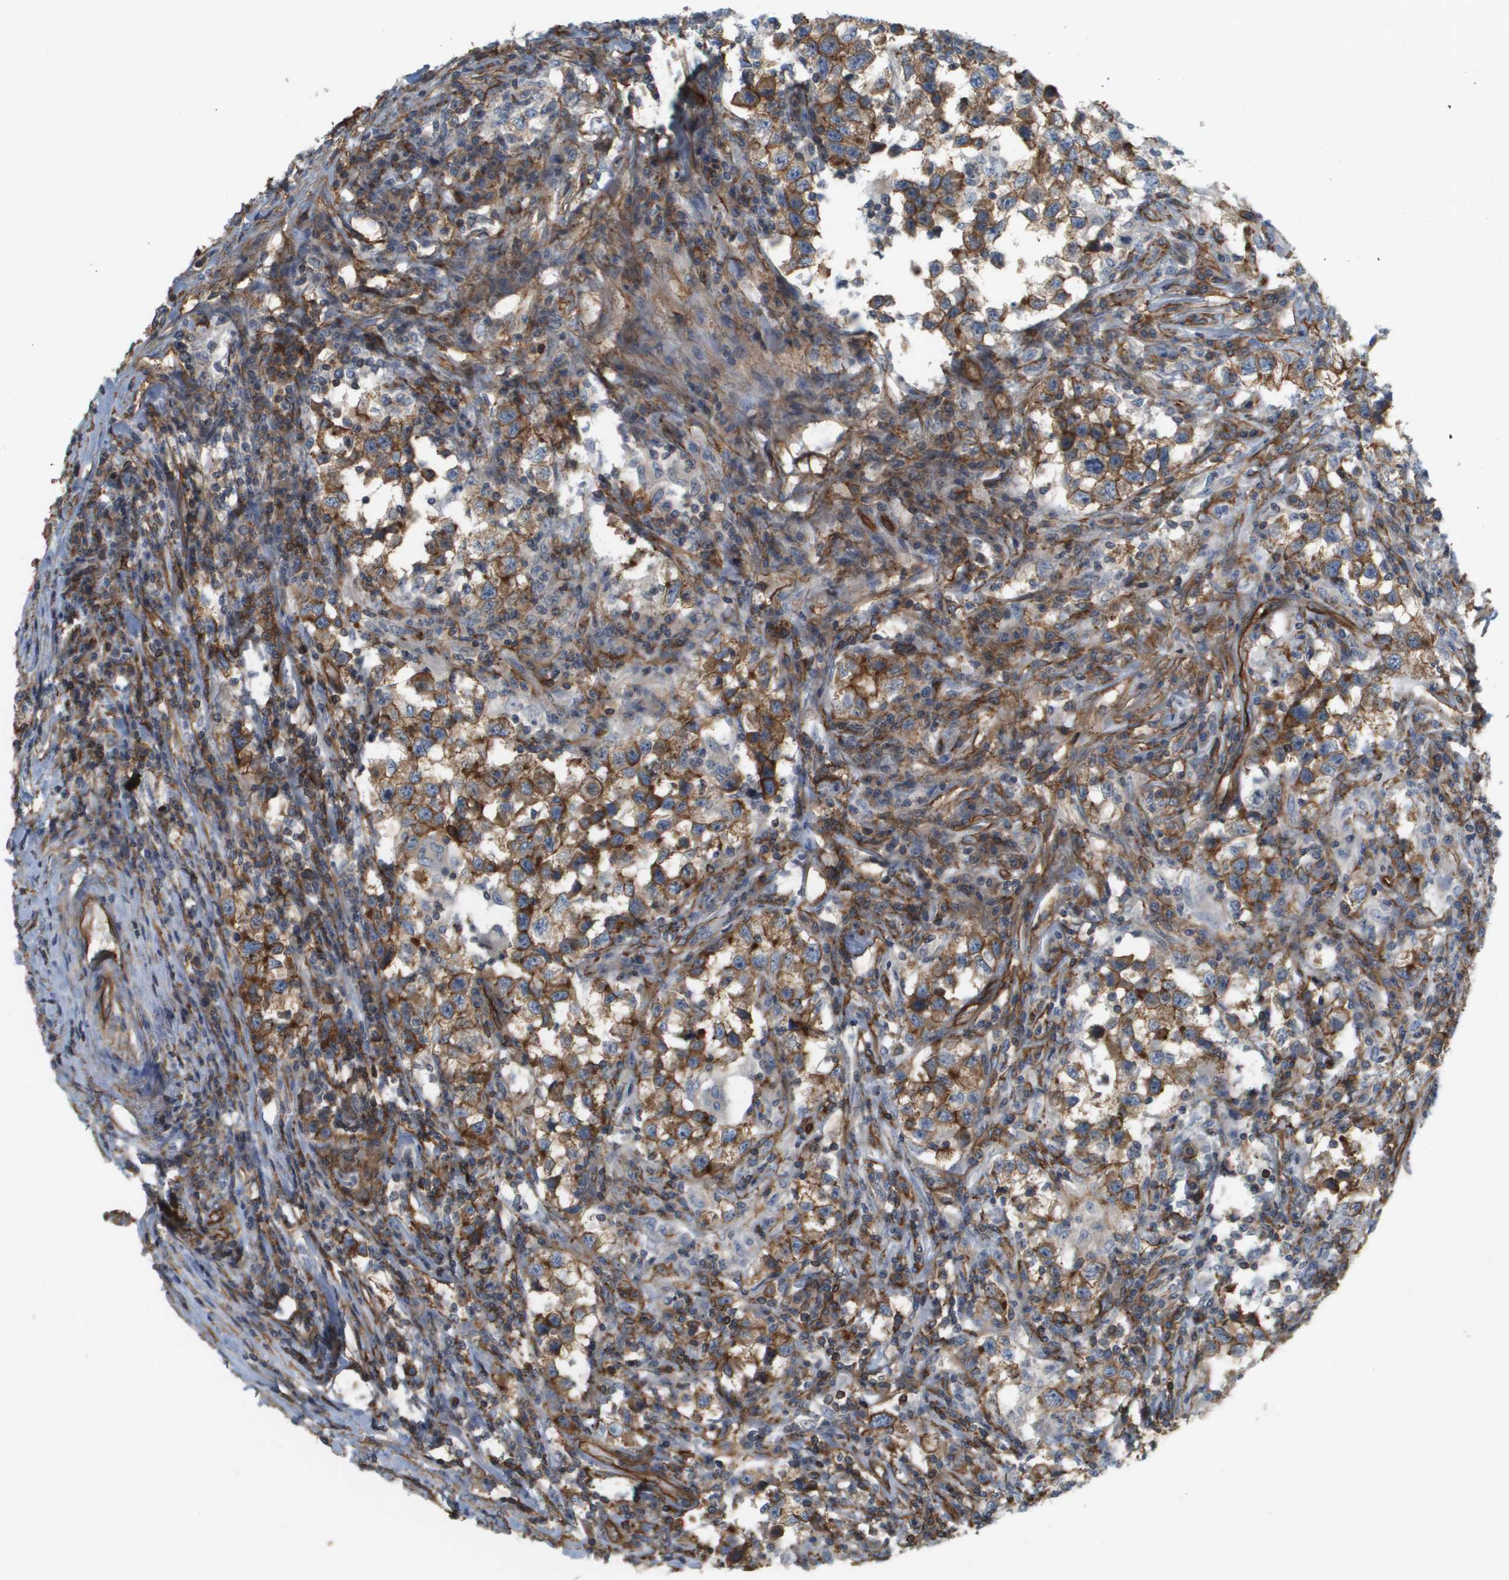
{"staining": {"intensity": "moderate", "quantity": ">75%", "location": "cytoplasmic/membranous"}, "tissue": "testis cancer", "cell_type": "Tumor cells", "image_type": "cancer", "snomed": [{"axis": "morphology", "description": "Carcinoma, Embryonal, NOS"}, {"axis": "topography", "description": "Testis"}], "caption": "Immunohistochemistry of human testis cancer displays medium levels of moderate cytoplasmic/membranous positivity in approximately >75% of tumor cells.", "gene": "SGMS2", "patient": {"sex": "male", "age": 21}}